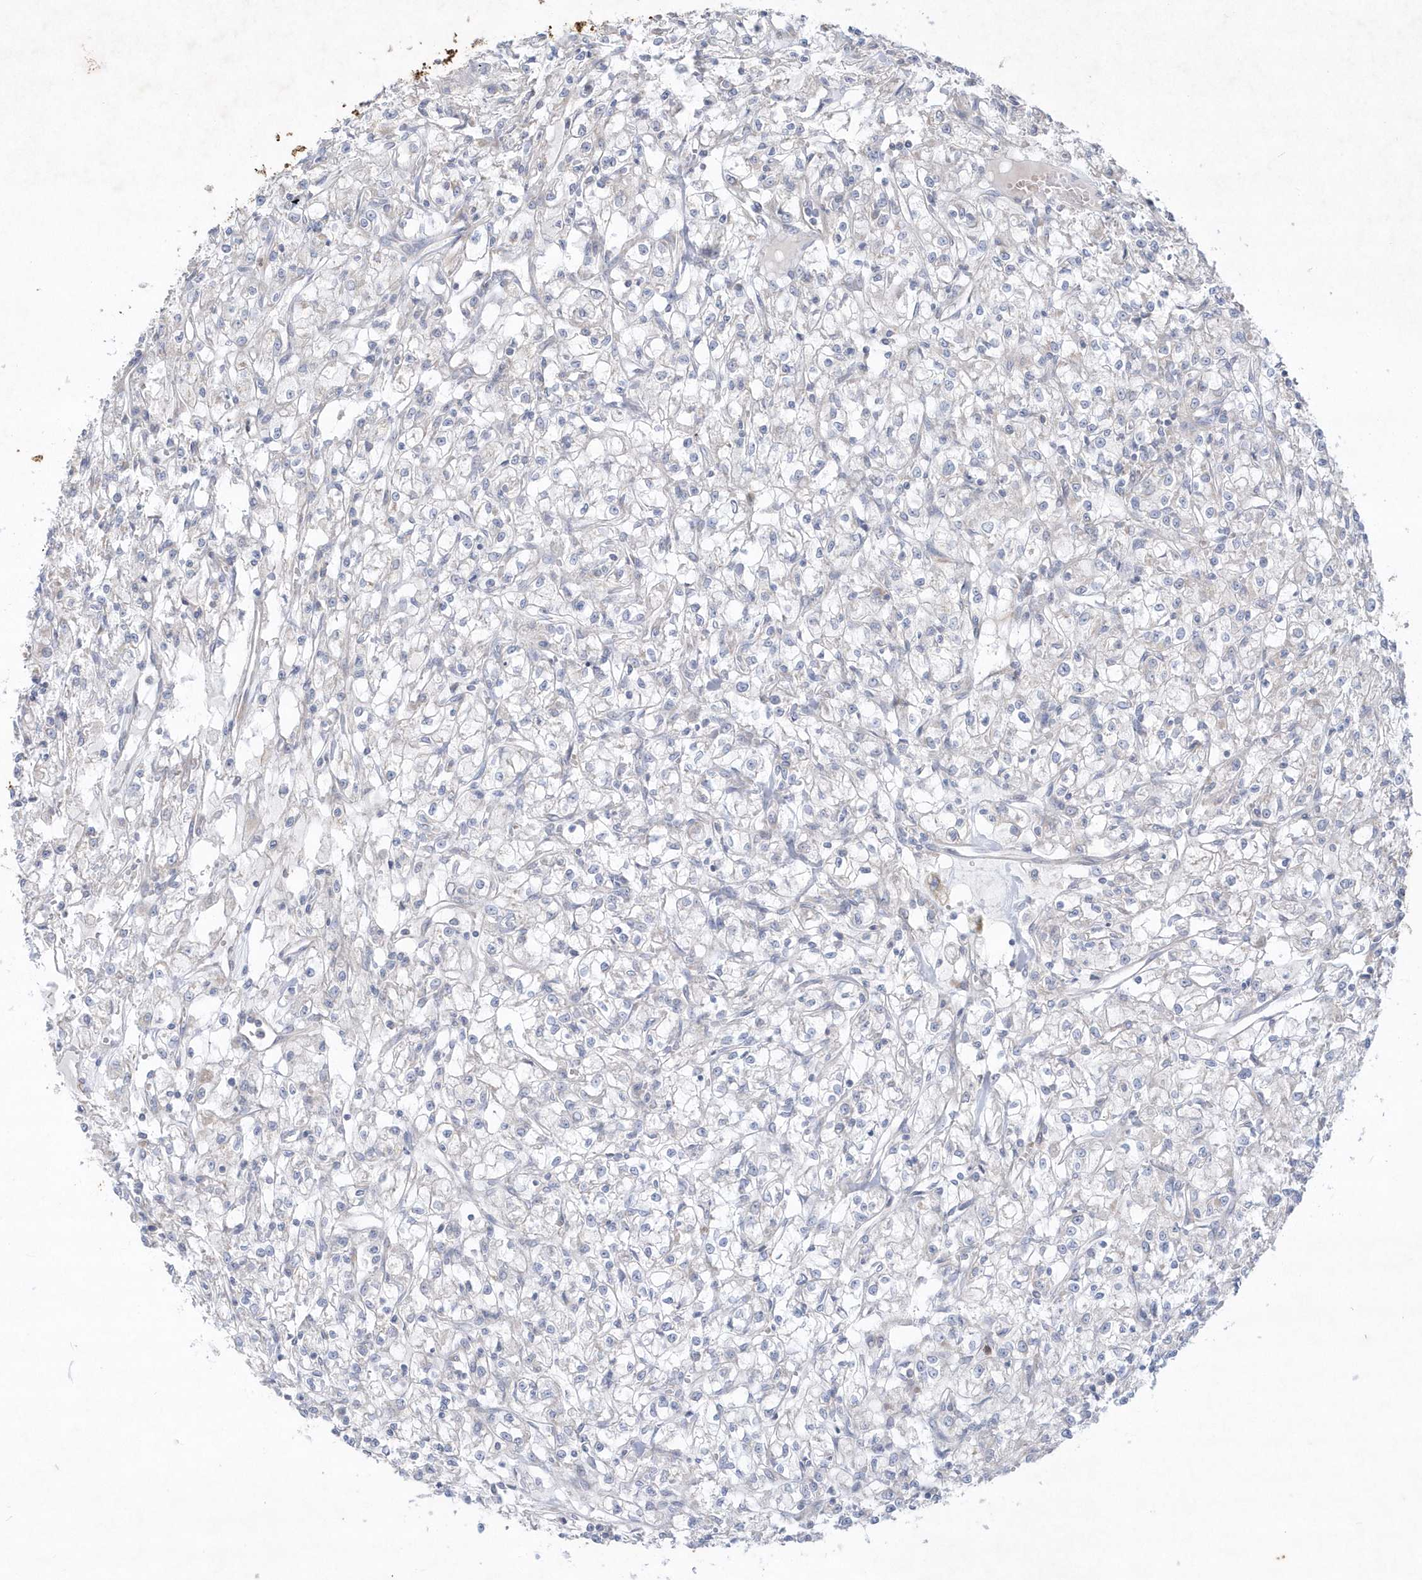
{"staining": {"intensity": "negative", "quantity": "none", "location": "none"}, "tissue": "renal cancer", "cell_type": "Tumor cells", "image_type": "cancer", "snomed": [{"axis": "morphology", "description": "Adenocarcinoma, NOS"}, {"axis": "topography", "description": "Kidney"}], "caption": "DAB immunohistochemical staining of human adenocarcinoma (renal) shows no significant expression in tumor cells.", "gene": "LARS1", "patient": {"sex": "female", "age": 59}}